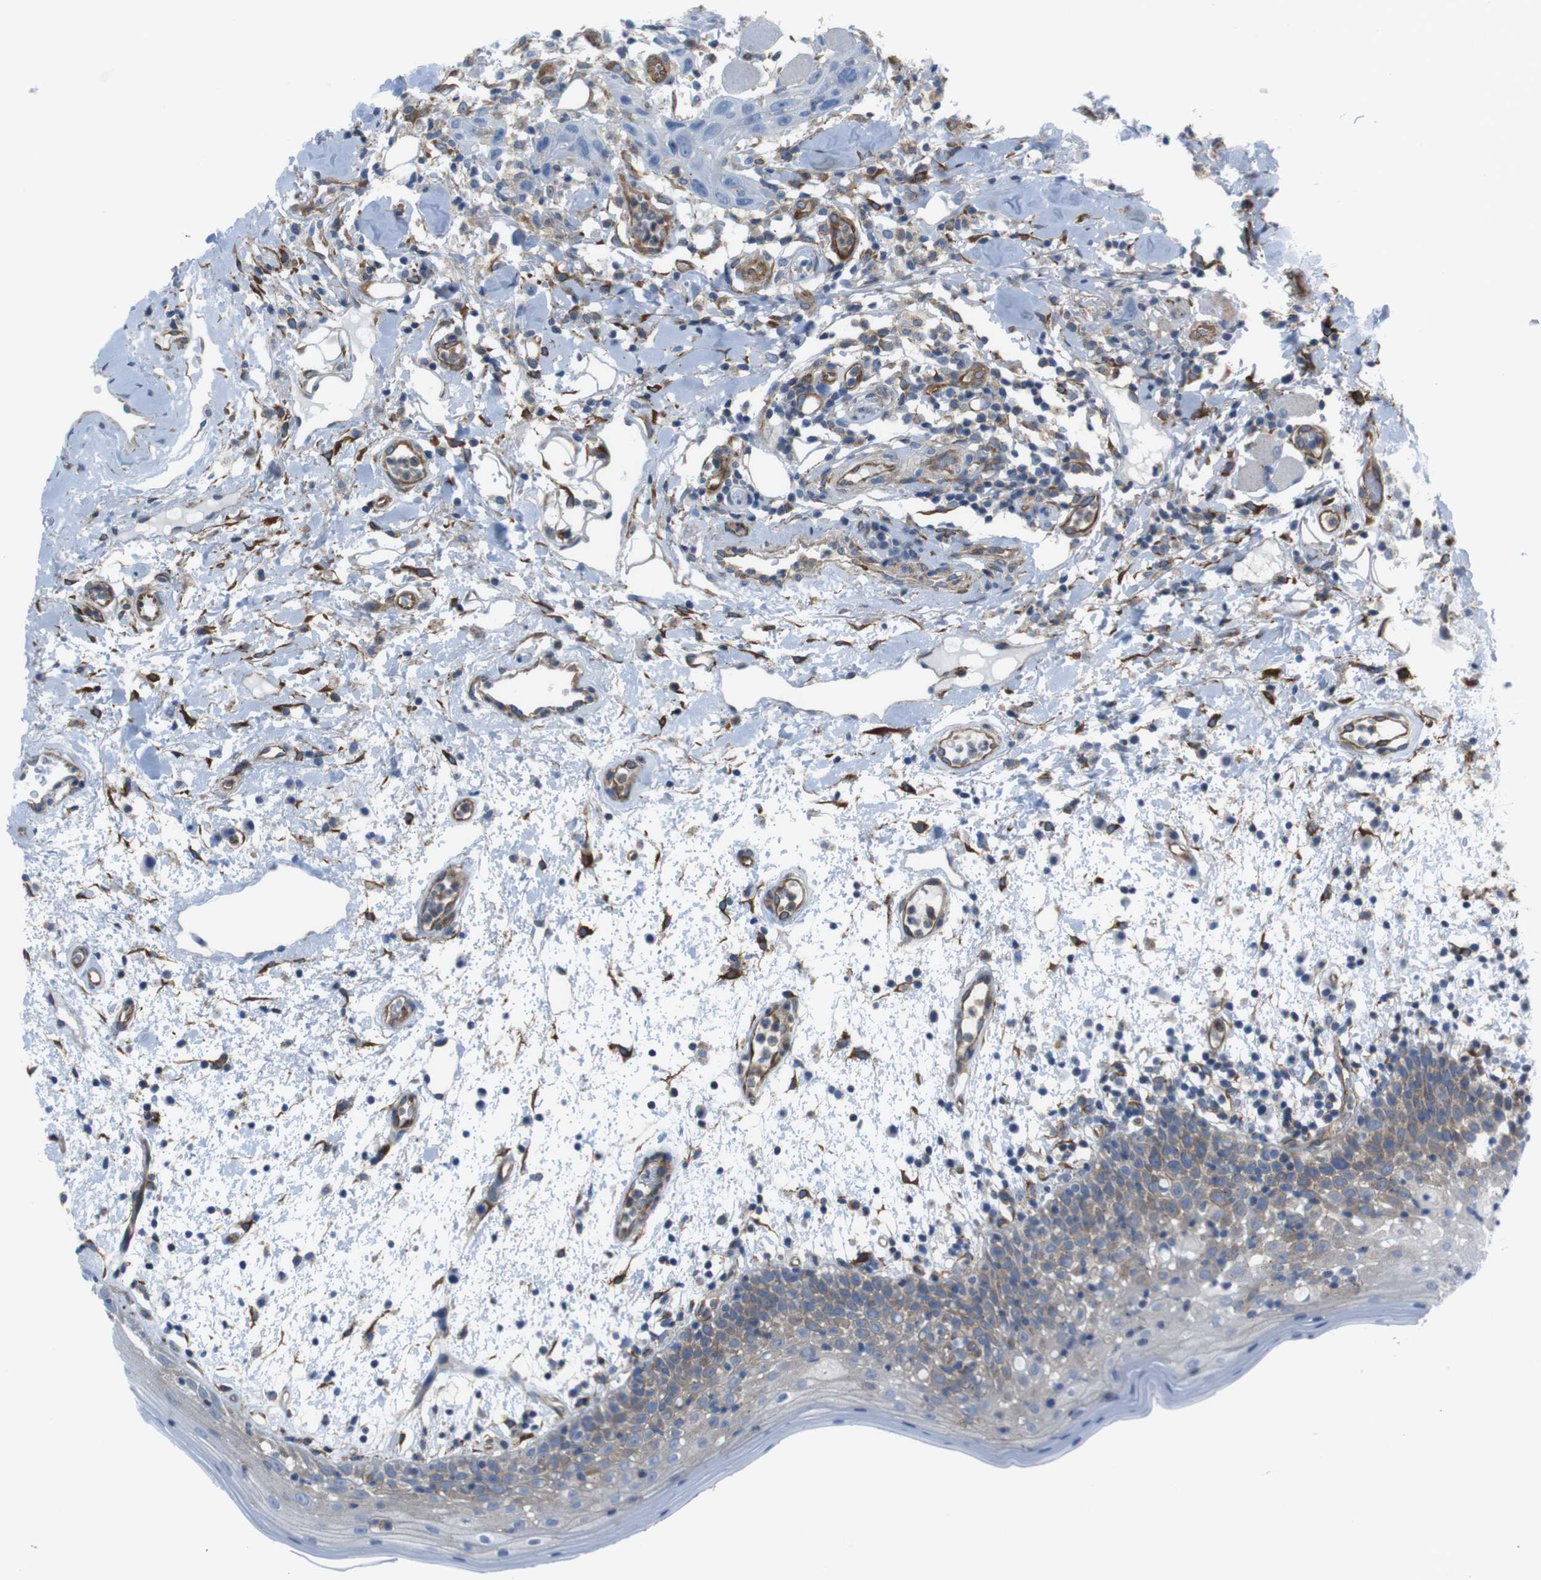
{"staining": {"intensity": "moderate", "quantity": ">75%", "location": "cytoplasmic/membranous"}, "tissue": "oral mucosa", "cell_type": "Squamous epithelial cells", "image_type": "normal", "snomed": [{"axis": "morphology", "description": "Normal tissue, NOS"}, {"axis": "morphology", "description": "Squamous cell carcinoma, NOS"}, {"axis": "topography", "description": "Skeletal muscle"}, {"axis": "topography", "description": "Oral tissue"}], "caption": "Immunohistochemistry (DAB) staining of normal oral mucosa displays moderate cytoplasmic/membranous protein positivity in about >75% of squamous epithelial cells. (IHC, brightfield microscopy, high magnification).", "gene": "DIAPH2", "patient": {"sex": "male", "age": 71}}